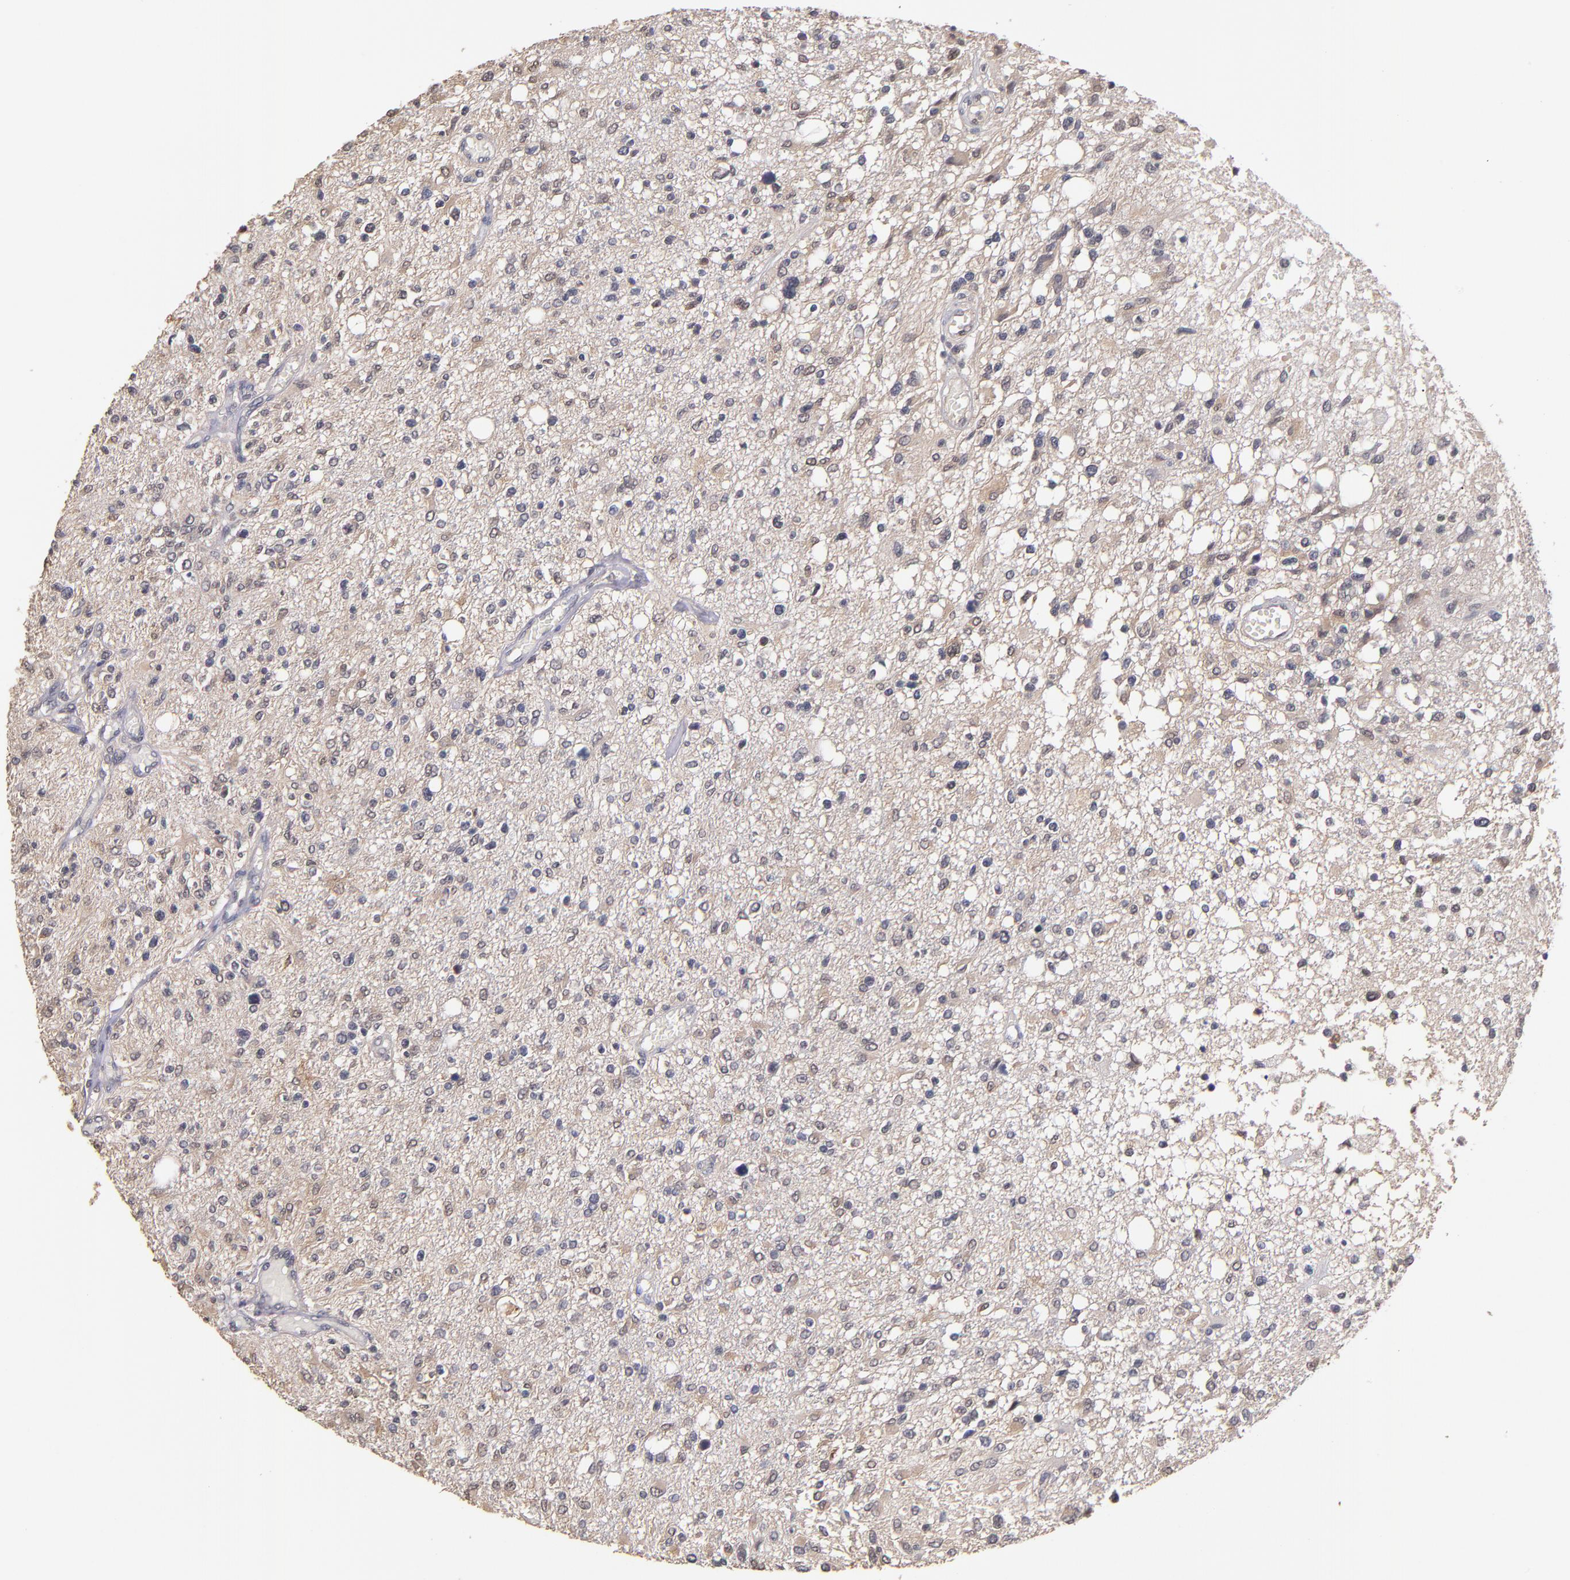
{"staining": {"intensity": "weak", "quantity": "<25%", "location": "cytoplasmic/membranous,nuclear"}, "tissue": "glioma", "cell_type": "Tumor cells", "image_type": "cancer", "snomed": [{"axis": "morphology", "description": "Glioma, malignant, High grade"}, {"axis": "topography", "description": "Cerebral cortex"}], "caption": "The histopathology image shows no significant staining in tumor cells of glioma.", "gene": "PSMD10", "patient": {"sex": "male", "age": 76}}